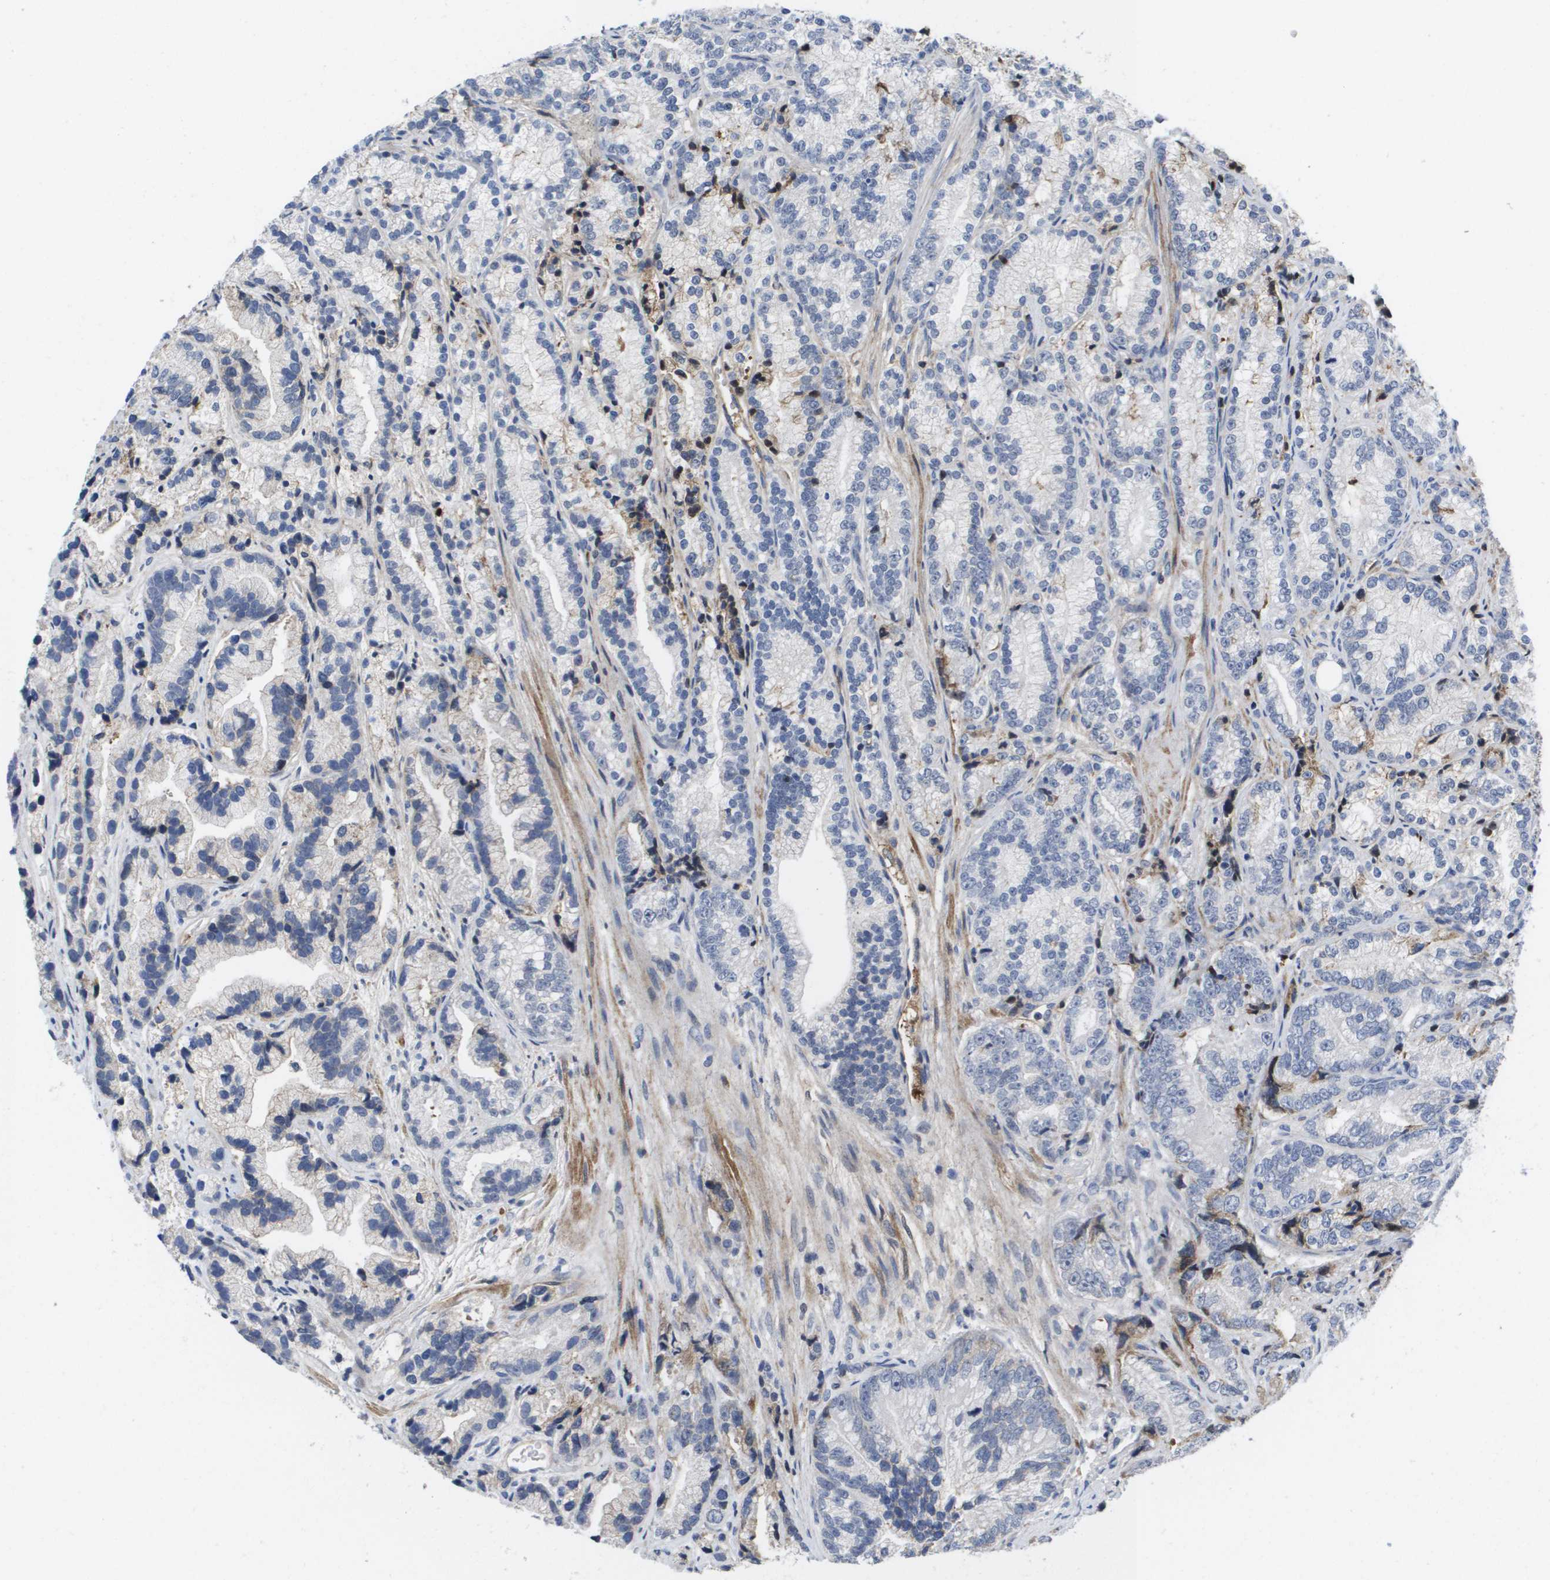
{"staining": {"intensity": "negative", "quantity": "none", "location": "none"}, "tissue": "prostate cancer", "cell_type": "Tumor cells", "image_type": "cancer", "snomed": [{"axis": "morphology", "description": "Adenocarcinoma, Low grade"}, {"axis": "topography", "description": "Prostate"}], "caption": "Prostate cancer (adenocarcinoma (low-grade)) was stained to show a protein in brown. There is no significant staining in tumor cells. The staining is performed using DAB (3,3'-diaminobenzidine) brown chromogen with nuclei counter-stained in using hematoxylin.", "gene": "SERPINC1", "patient": {"sex": "male", "age": 89}}